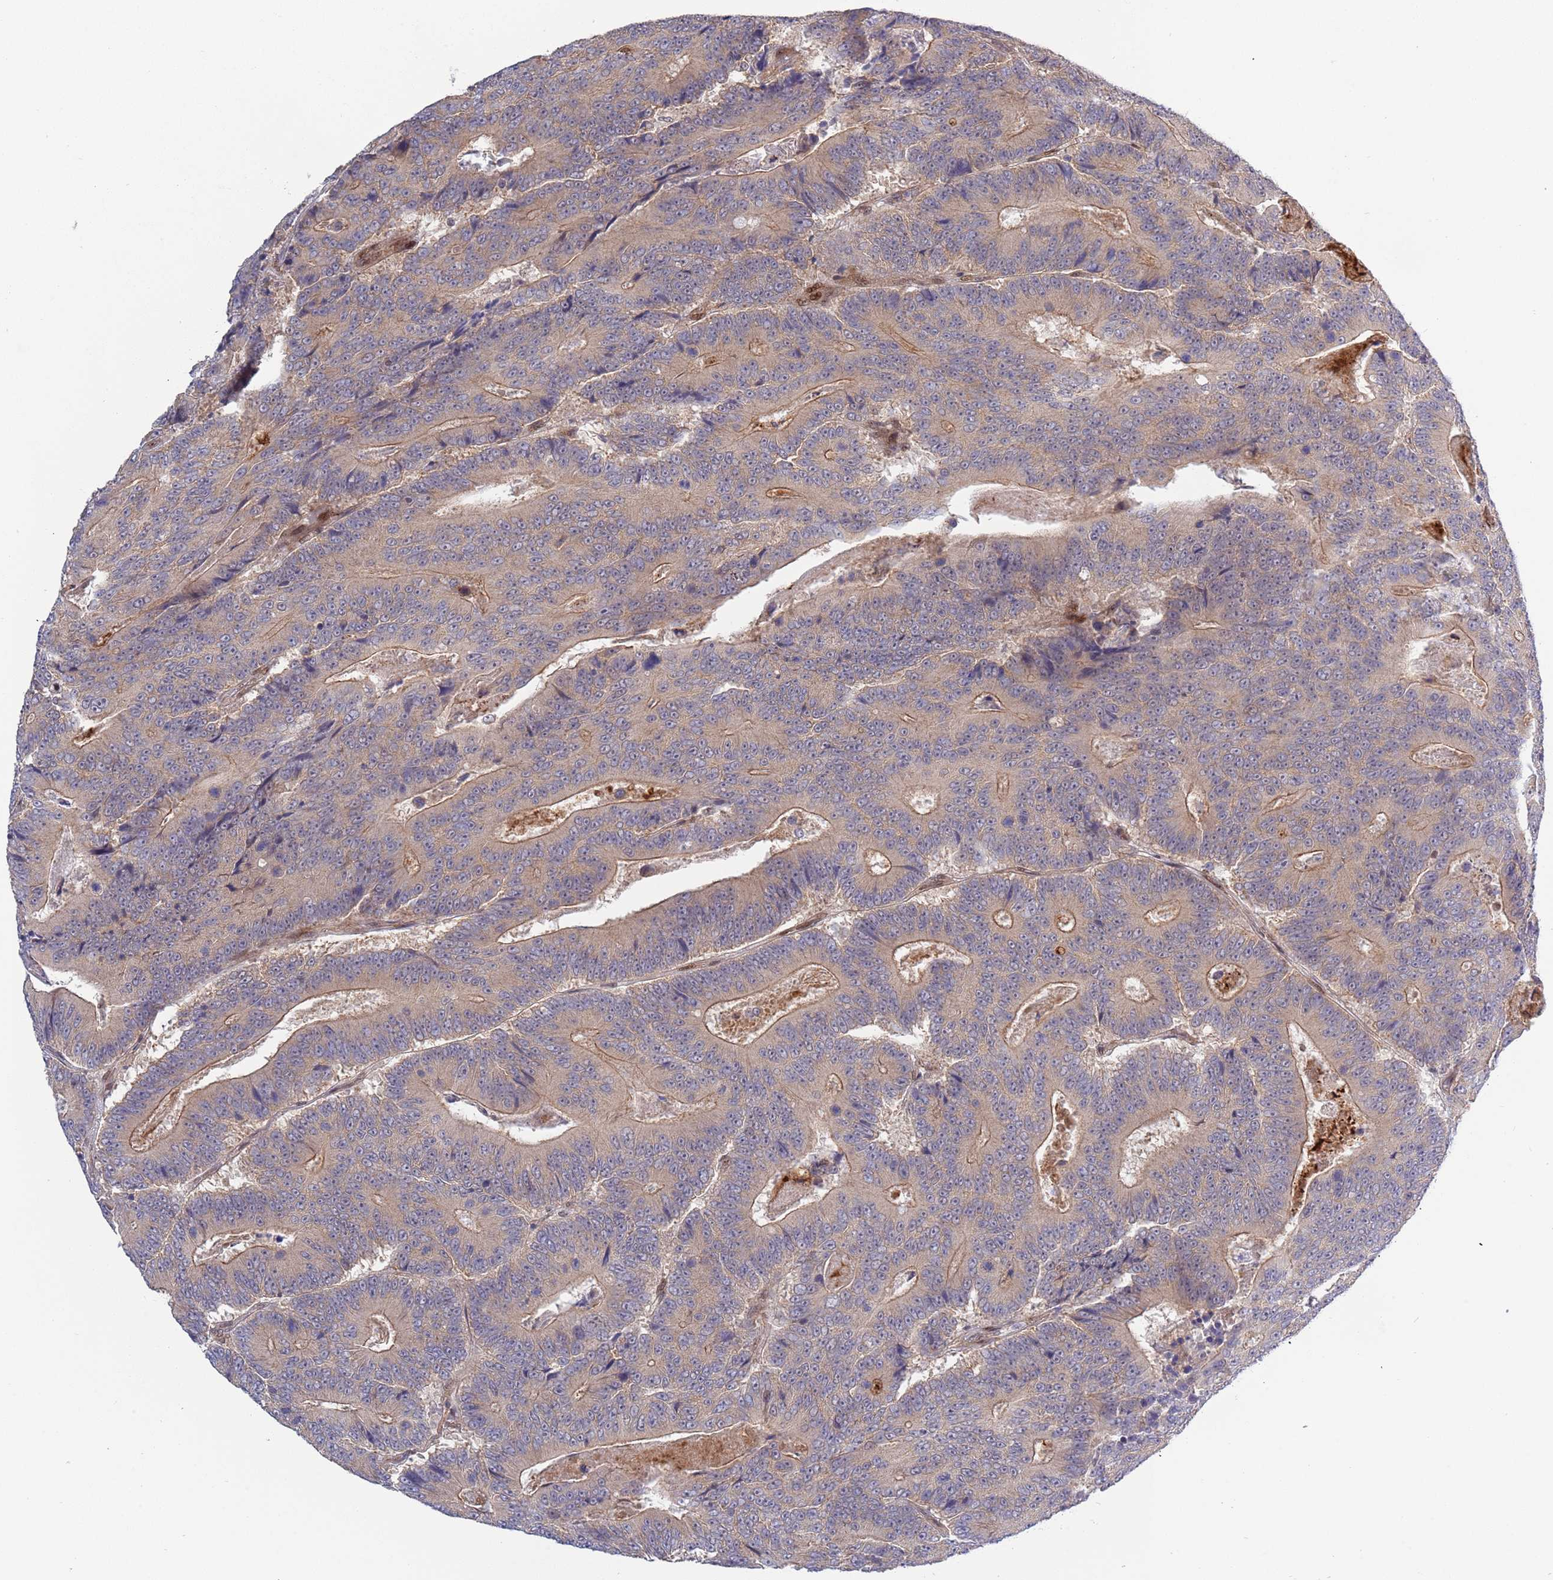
{"staining": {"intensity": "moderate", "quantity": "<25%", "location": "cytoplasmic/membranous"}, "tissue": "colorectal cancer", "cell_type": "Tumor cells", "image_type": "cancer", "snomed": [{"axis": "morphology", "description": "Adenocarcinoma, NOS"}, {"axis": "topography", "description": "Colon"}], "caption": "A brown stain shows moderate cytoplasmic/membranous expression of a protein in adenocarcinoma (colorectal) tumor cells.", "gene": "TBX10", "patient": {"sex": "male", "age": 83}}